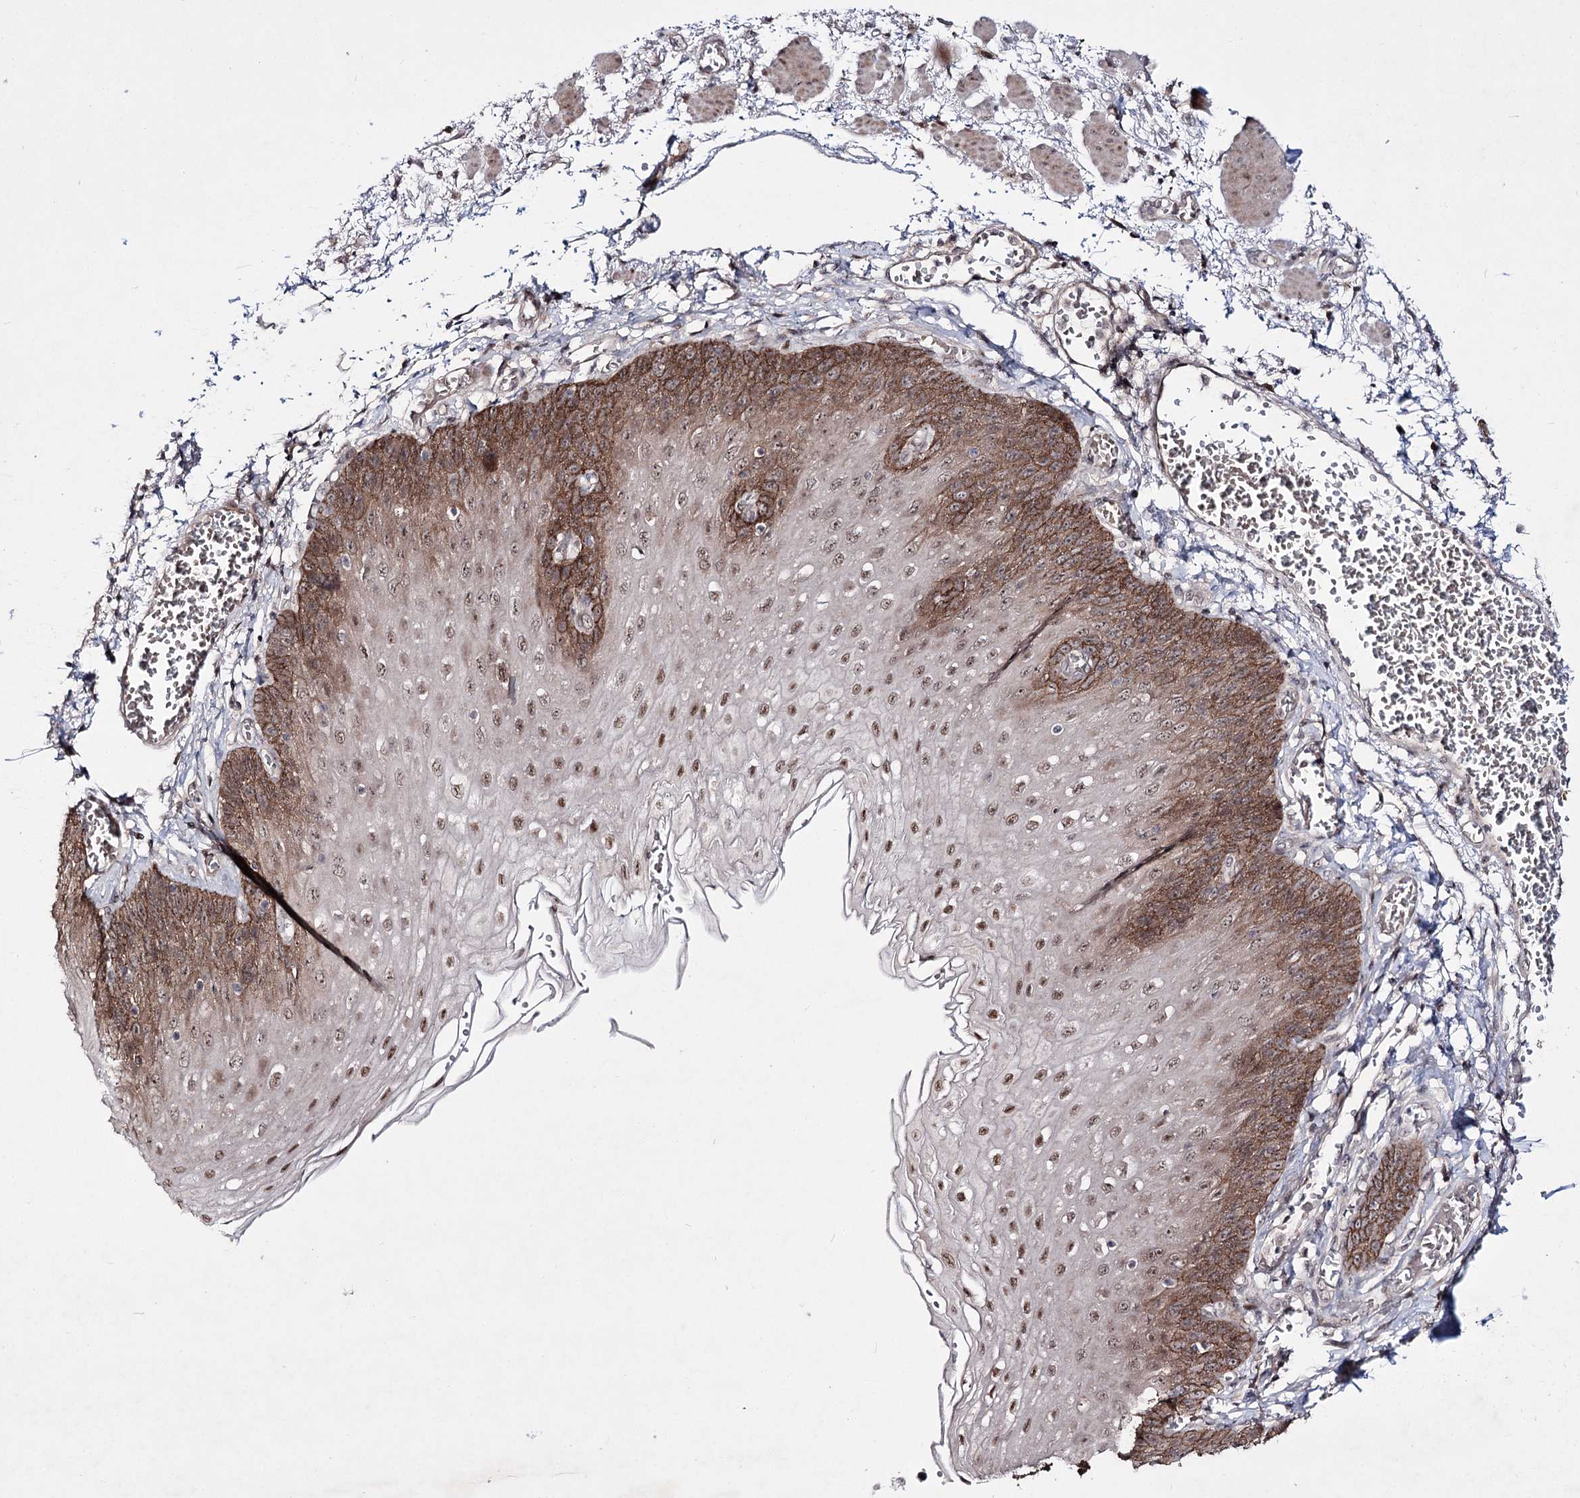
{"staining": {"intensity": "moderate", "quantity": ">75%", "location": "cytoplasmic/membranous,nuclear"}, "tissue": "esophagus", "cell_type": "Squamous epithelial cells", "image_type": "normal", "snomed": [{"axis": "morphology", "description": "Normal tissue, NOS"}, {"axis": "topography", "description": "Esophagus"}], "caption": "Moderate cytoplasmic/membranous,nuclear protein positivity is seen in about >75% of squamous epithelial cells in esophagus. (DAB = brown stain, brightfield microscopy at high magnification).", "gene": "HOXC11", "patient": {"sex": "male", "age": 81}}